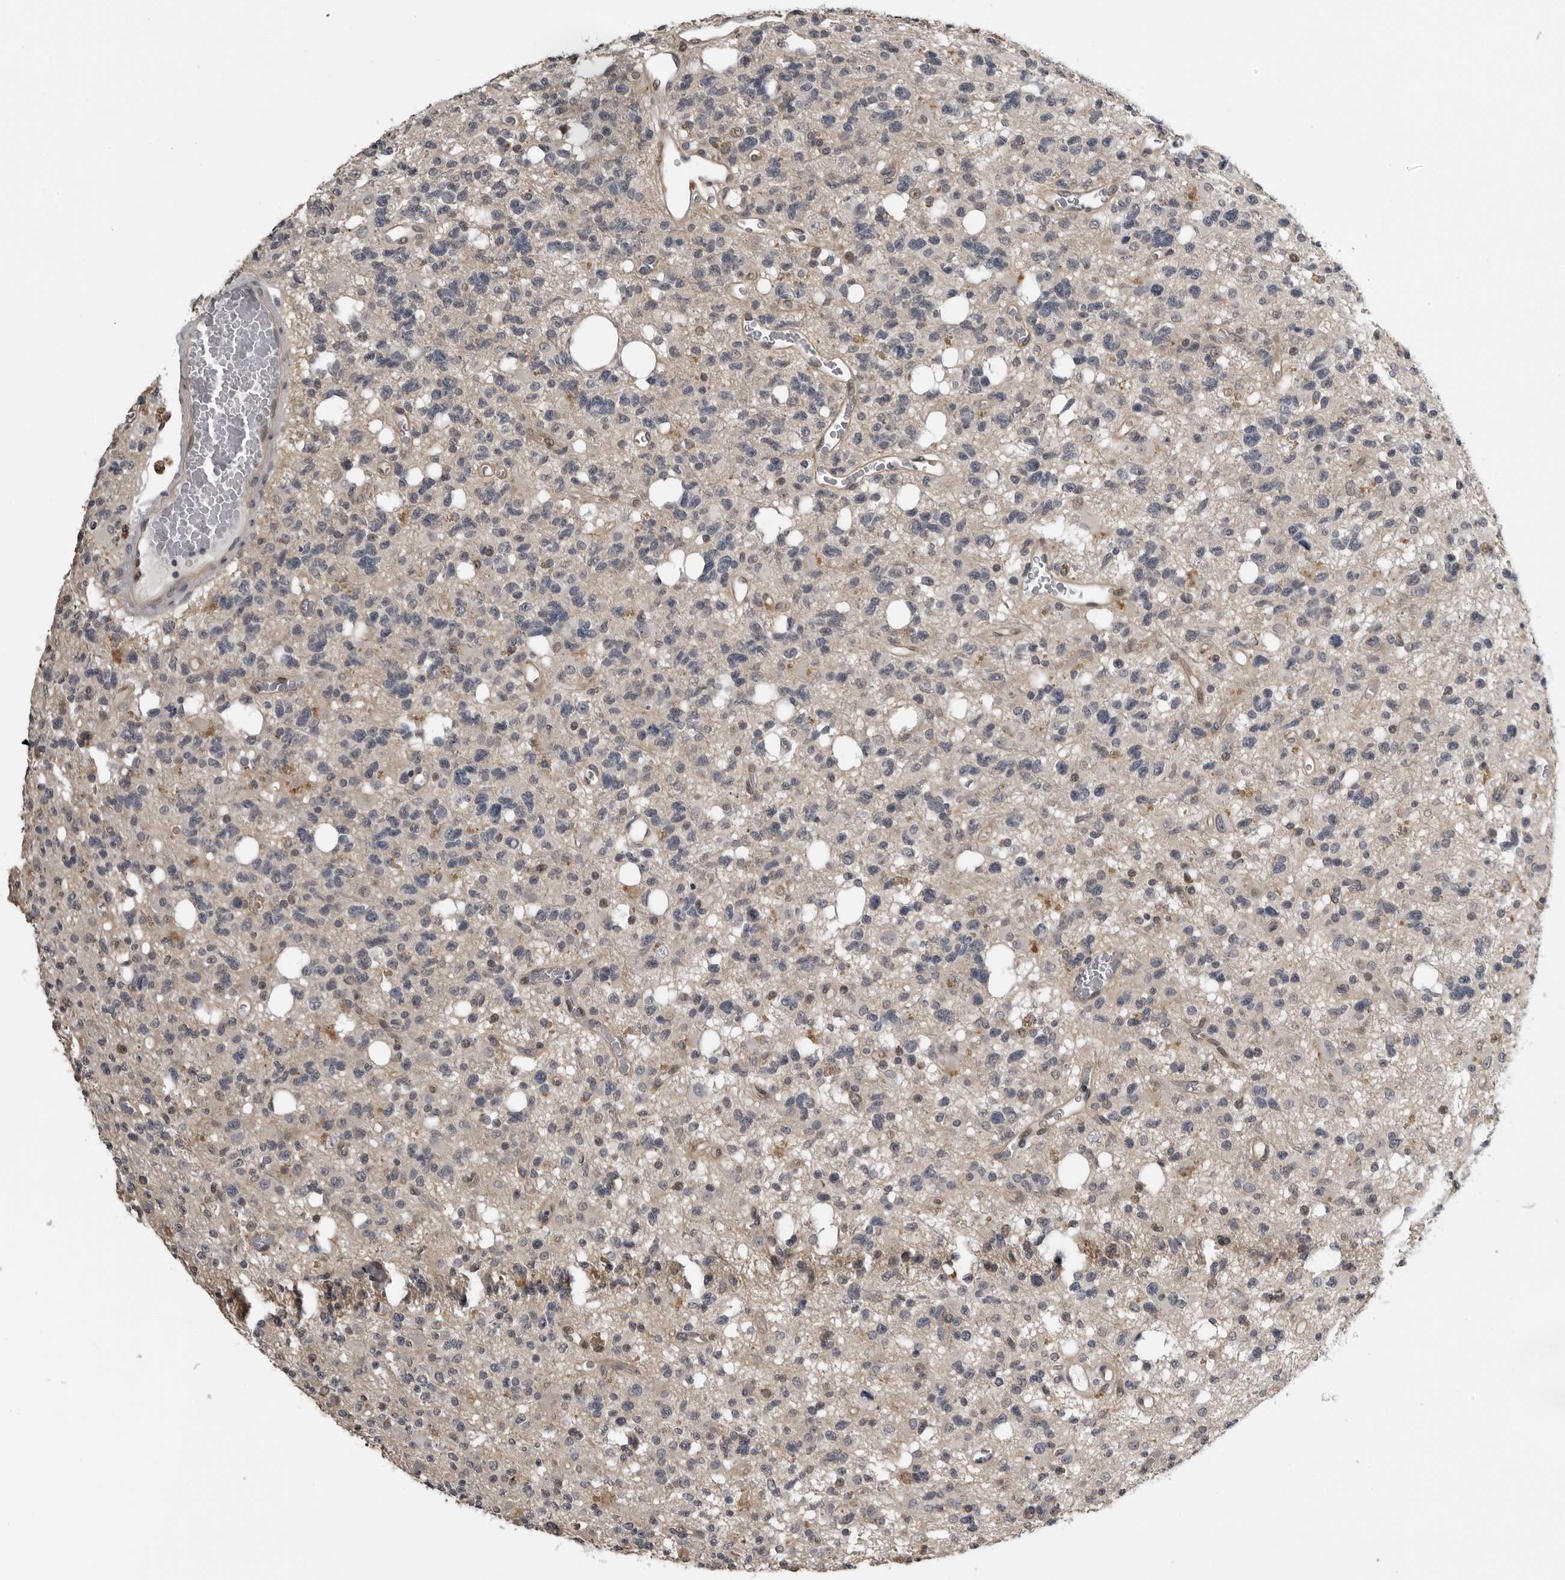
{"staining": {"intensity": "negative", "quantity": "none", "location": "none"}, "tissue": "glioma", "cell_type": "Tumor cells", "image_type": "cancer", "snomed": [{"axis": "morphology", "description": "Glioma, malignant, High grade"}, {"axis": "topography", "description": "Brain"}], "caption": "DAB (3,3'-diaminobenzidine) immunohistochemical staining of human malignant glioma (high-grade) demonstrates no significant staining in tumor cells.", "gene": "PRRX2", "patient": {"sex": "female", "age": 62}}